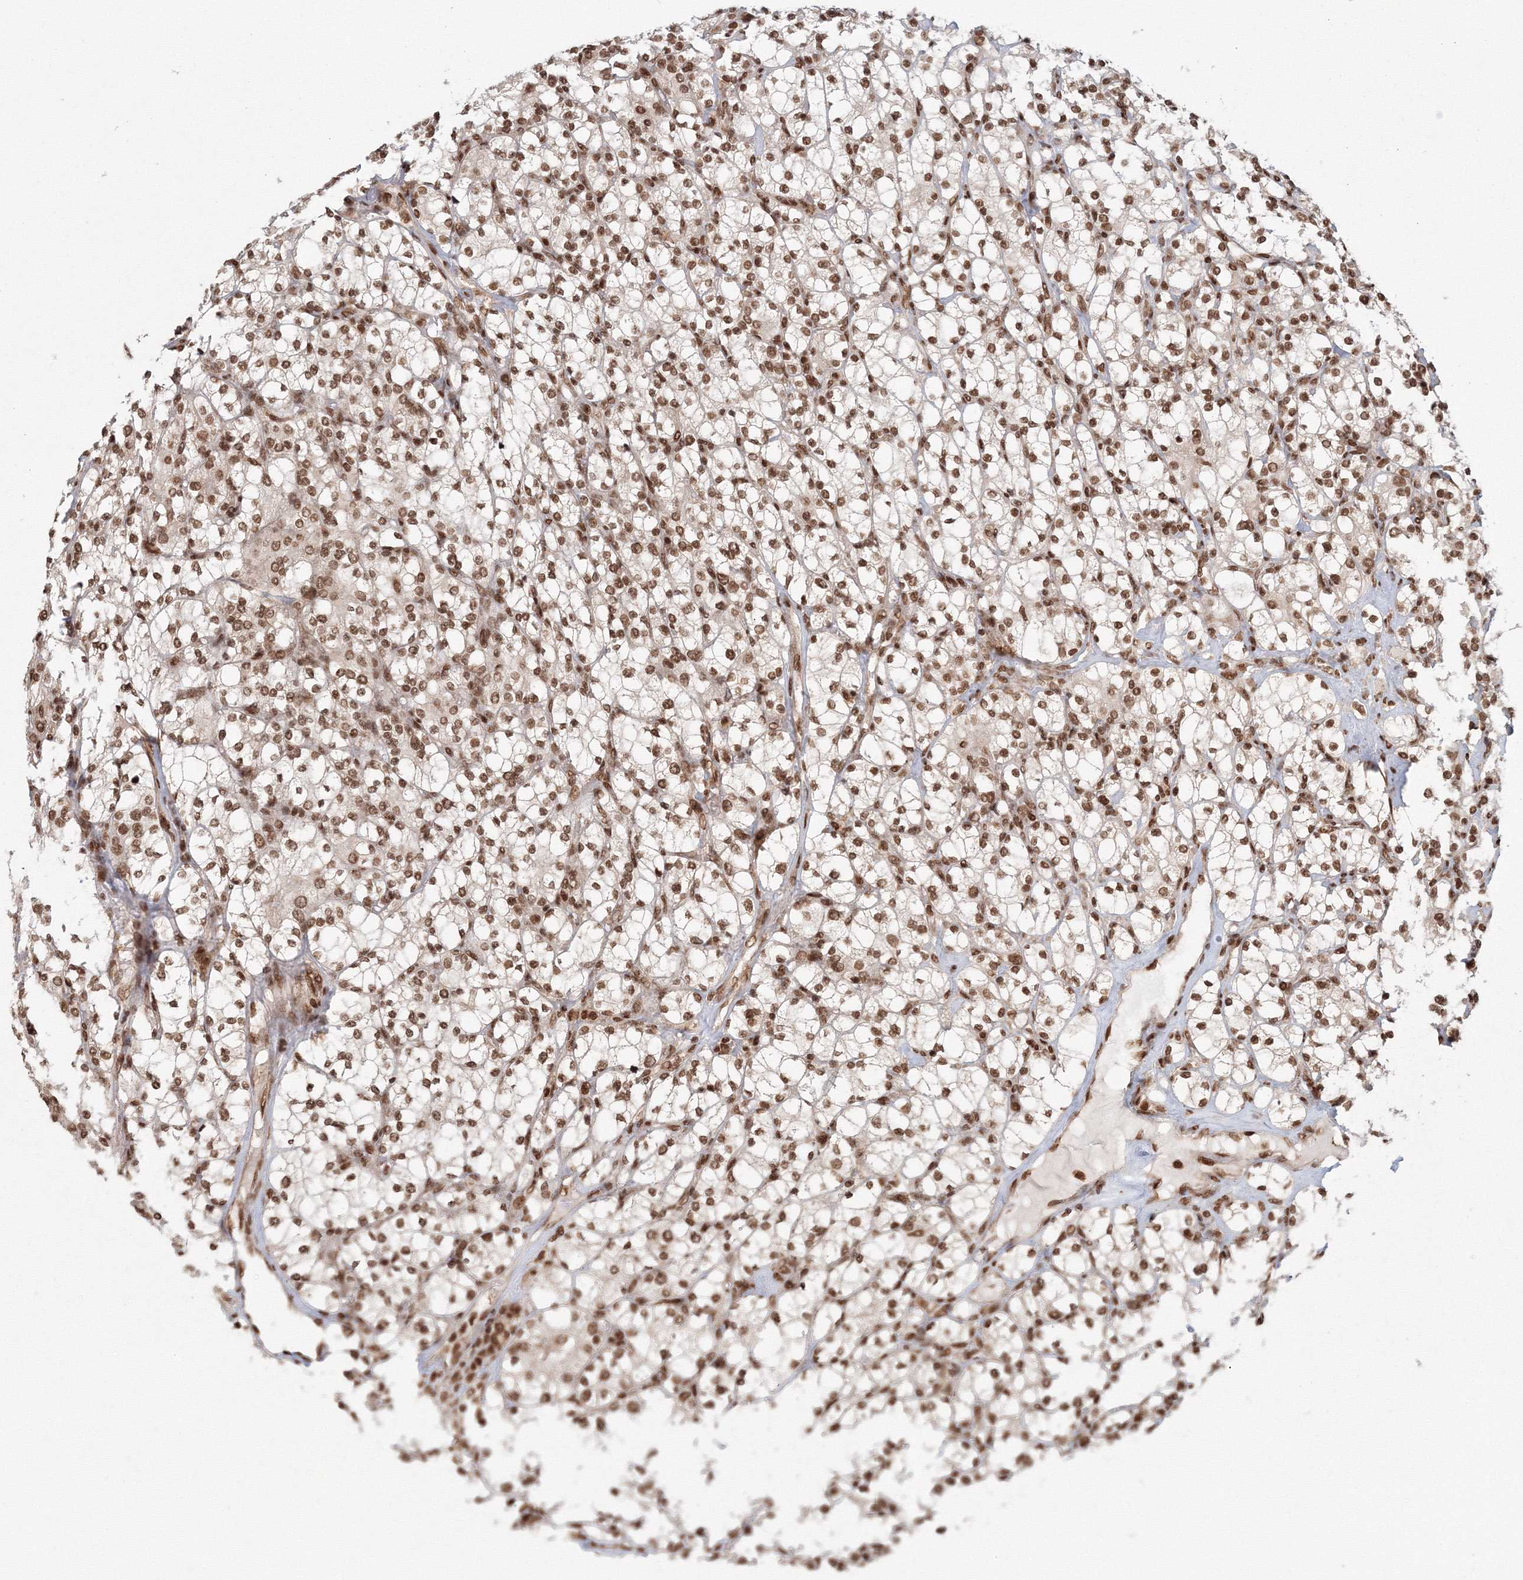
{"staining": {"intensity": "moderate", "quantity": ">75%", "location": "nuclear"}, "tissue": "renal cancer", "cell_type": "Tumor cells", "image_type": "cancer", "snomed": [{"axis": "morphology", "description": "Adenocarcinoma, NOS"}, {"axis": "topography", "description": "Kidney"}], "caption": "There is medium levels of moderate nuclear staining in tumor cells of renal cancer (adenocarcinoma), as demonstrated by immunohistochemical staining (brown color).", "gene": "KIF20A", "patient": {"sex": "male", "age": 77}}